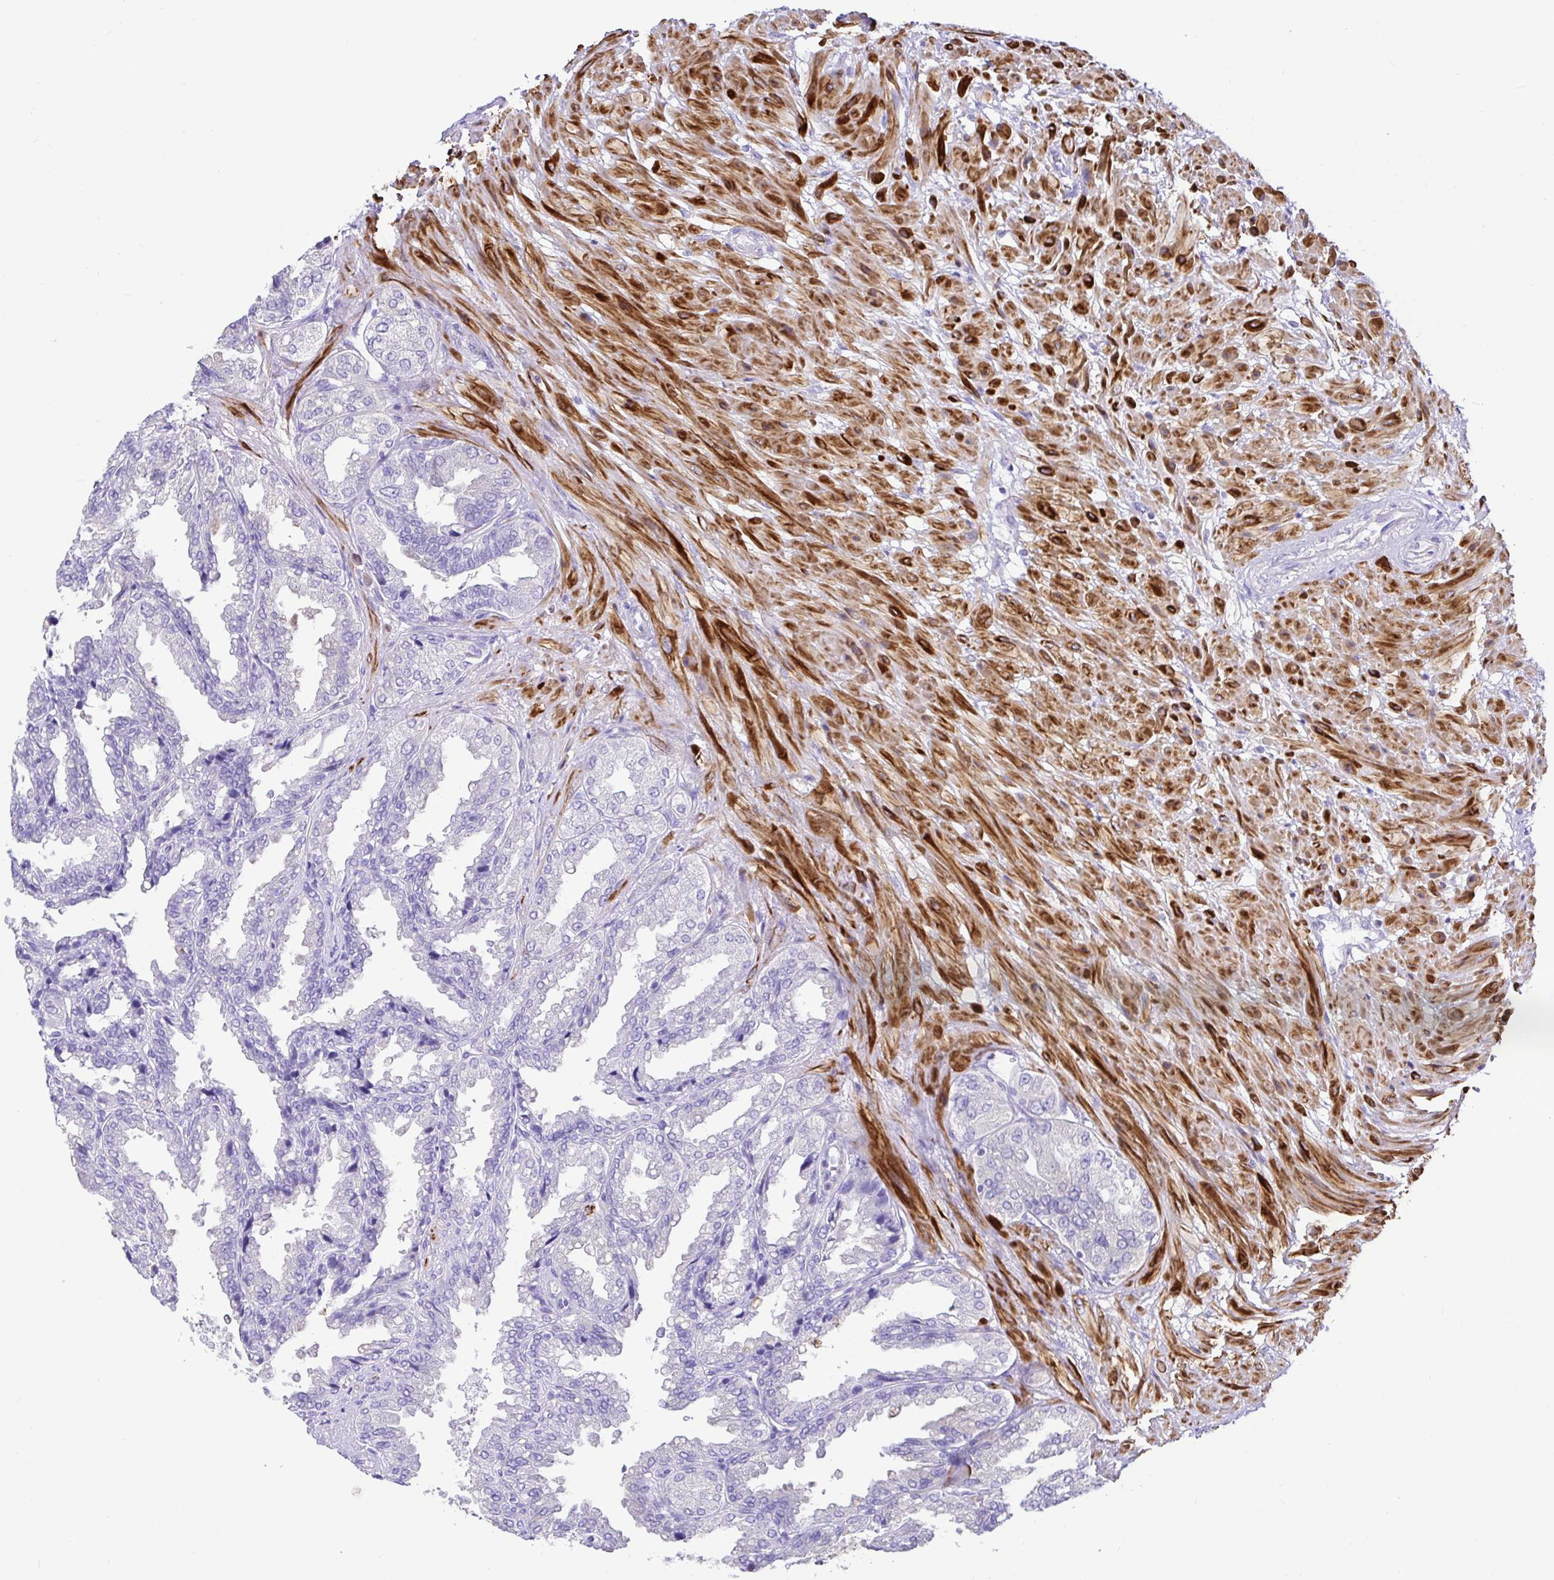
{"staining": {"intensity": "negative", "quantity": "none", "location": "none"}, "tissue": "seminal vesicle", "cell_type": "Glandular cells", "image_type": "normal", "snomed": [{"axis": "morphology", "description": "Normal tissue, NOS"}, {"axis": "topography", "description": "Seminal veicle"}], "caption": "IHC of benign human seminal vesicle displays no positivity in glandular cells.", "gene": "BACE2", "patient": {"sex": "male", "age": 55}}